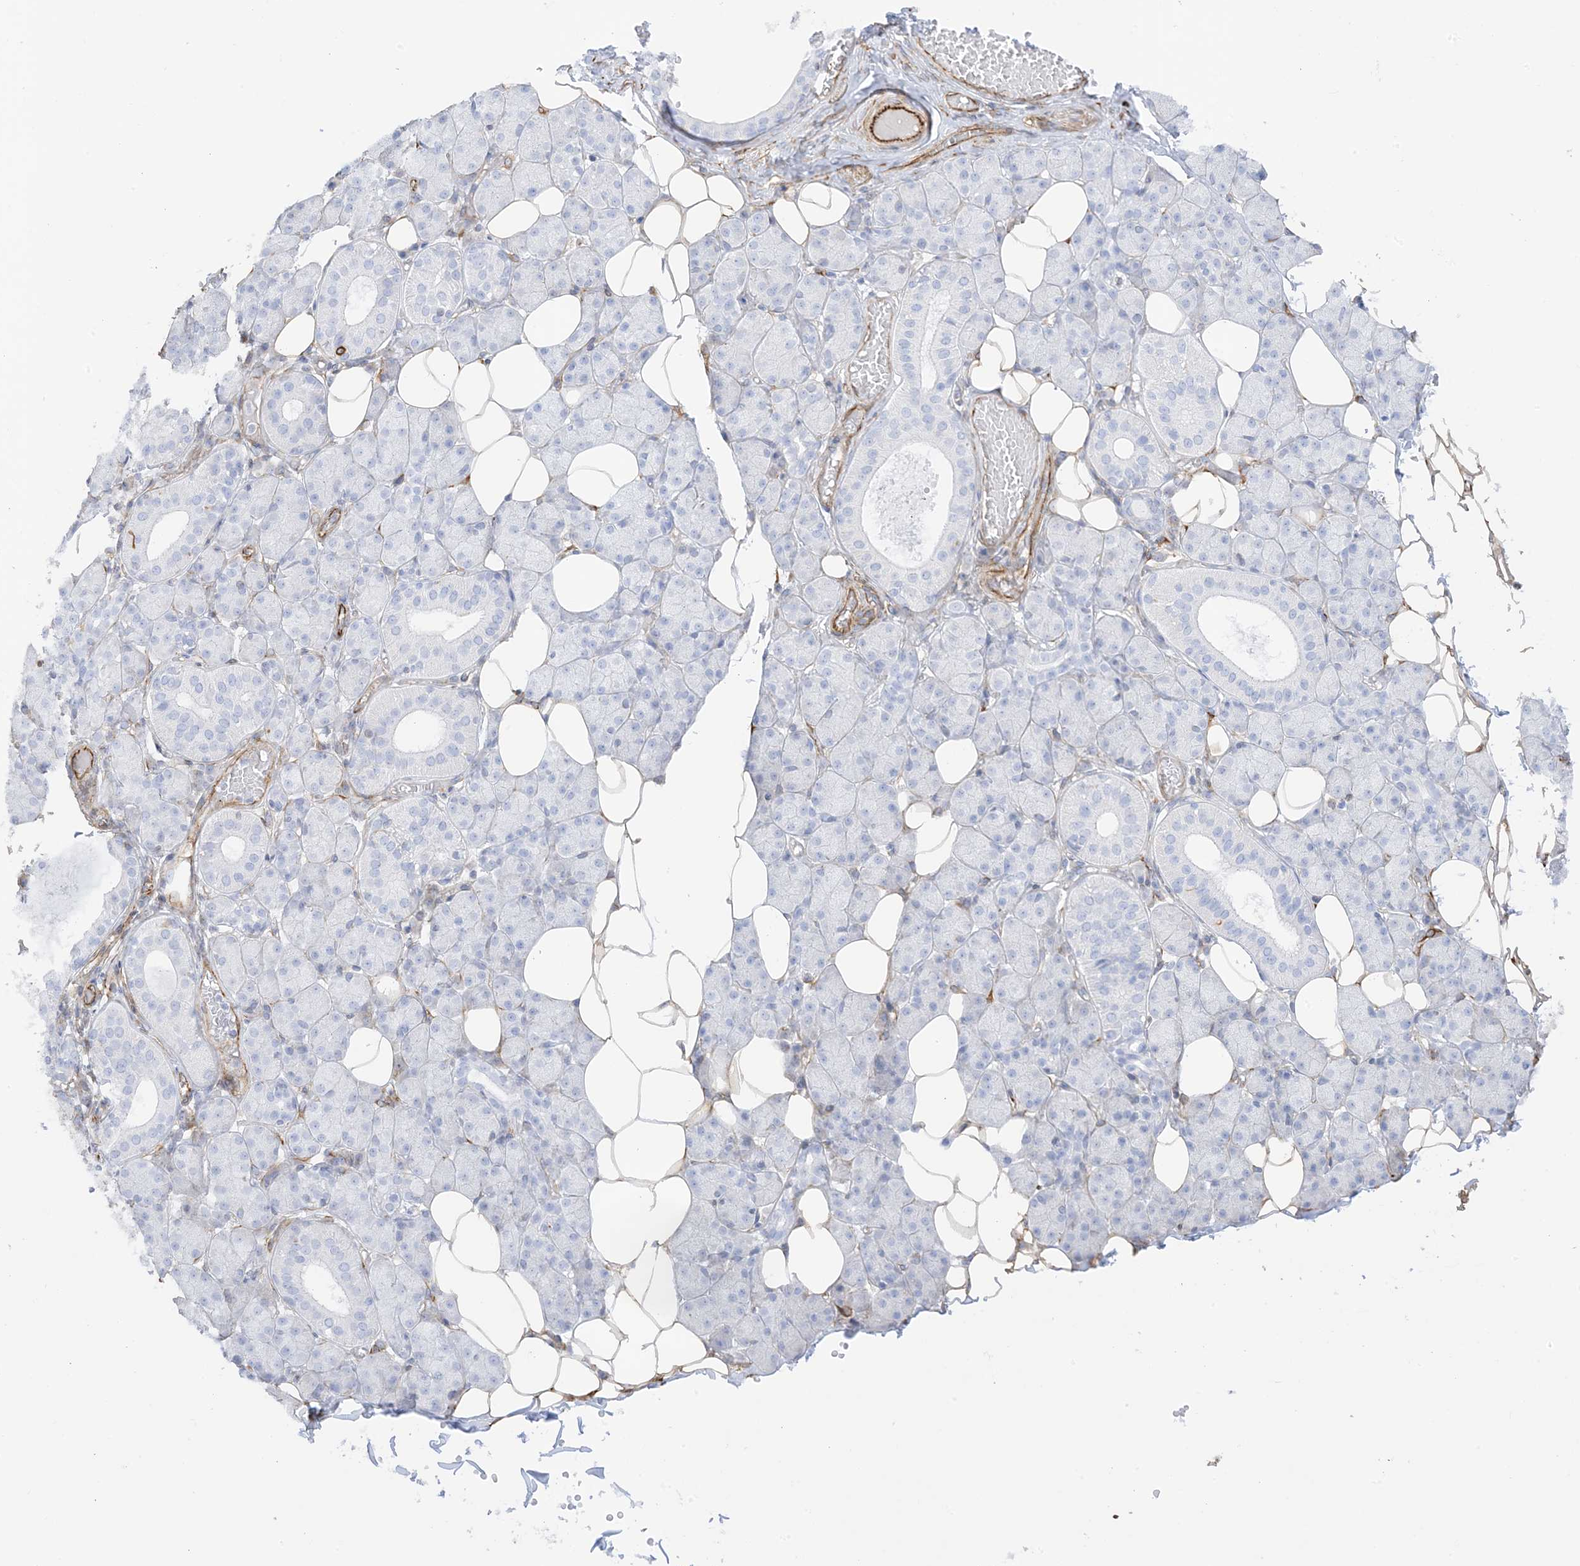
{"staining": {"intensity": "negative", "quantity": "none", "location": "none"}, "tissue": "salivary gland", "cell_type": "Glandular cells", "image_type": "normal", "snomed": [{"axis": "morphology", "description": "Normal tissue, NOS"}, {"axis": "topography", "description": "Salivary gland"}], "caption": "Immunohistochemical staining of benign salivary gland demonstrates no significant expression in glandular cells. (Brightfield microscopy of DAB IHC at high magnification).", "gene": "PID1", "patient": {"sex": "female", "age": 33}}